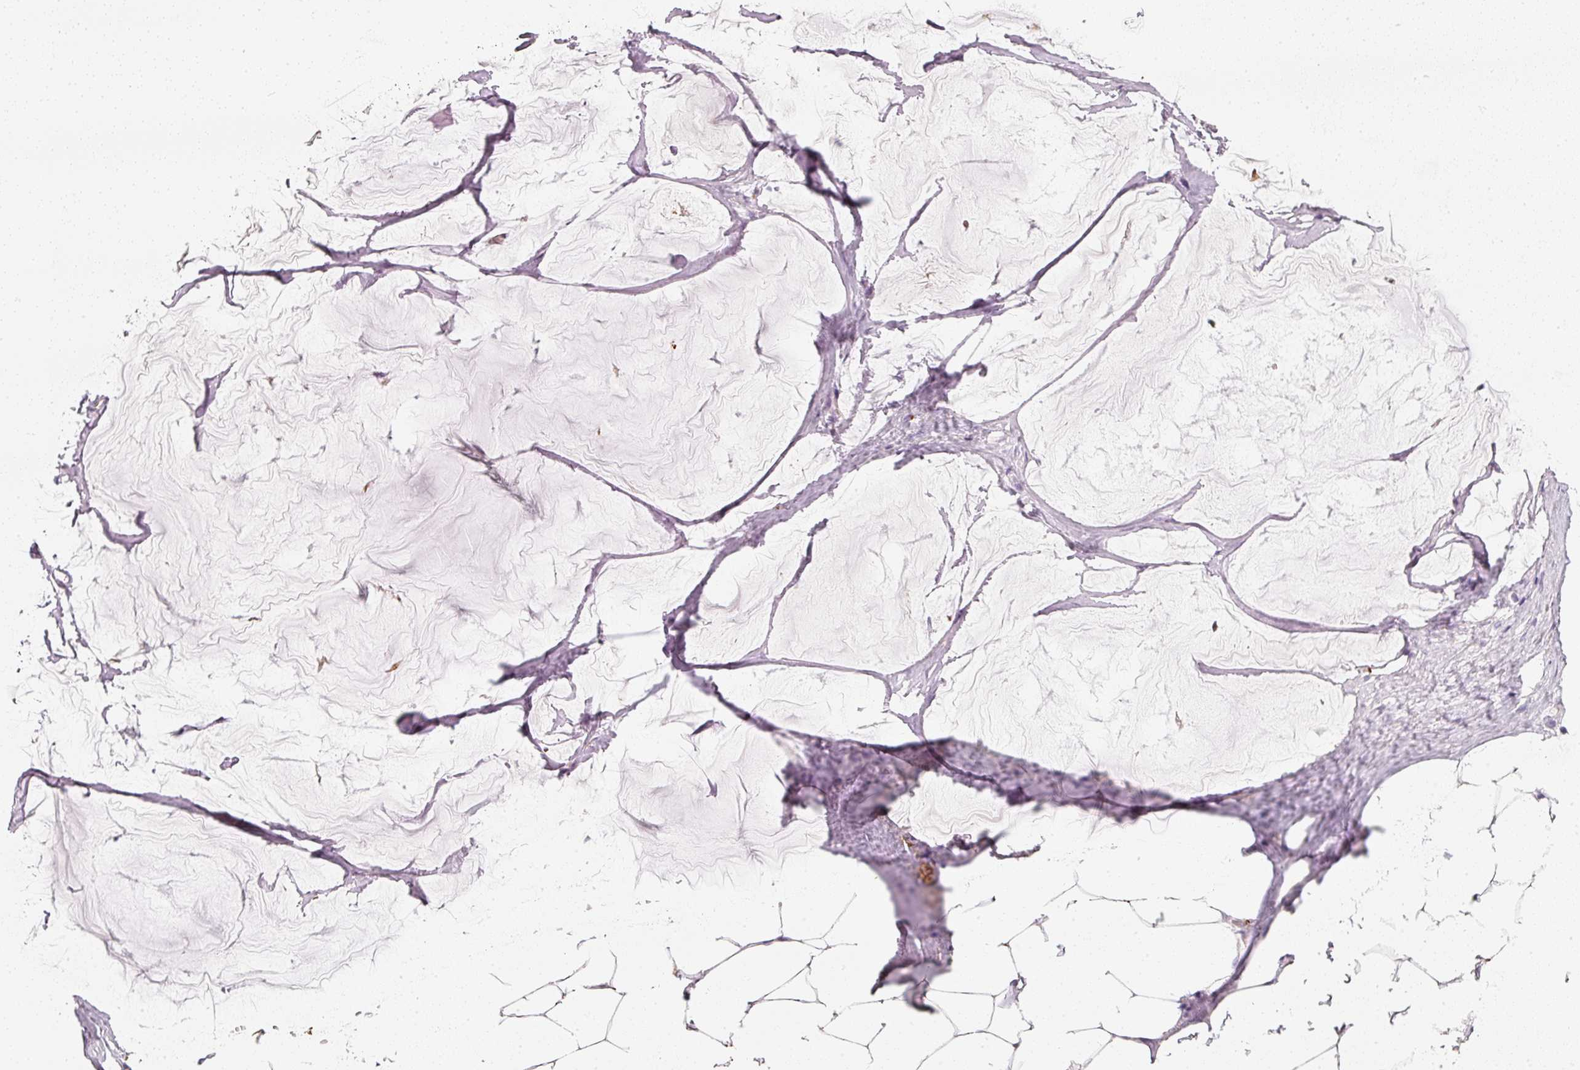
{"staining": {"intensity": "negative", "quantity": "none", "location": "none"}, "tissue": "ovarian cancer", "cell_type": "Tumor cells", "image_type": "cancer", "snomed": [{"axis": "morphology", "description": "Cystadenocarcinoma, mucinous, NOS"}, {"axis": "topography", "description": "Ovary"}], "caption": "Immunohistochemistry image of neoplastic tissue: human mucinous cystadenocarcinoma (ovarian) stained with DAB (3,3'-diaminobenzidine) demonstrates no significant protein staining in tumor cells.", "gene": "LECT2", "patient": {"sex": "female", "age": 73}}